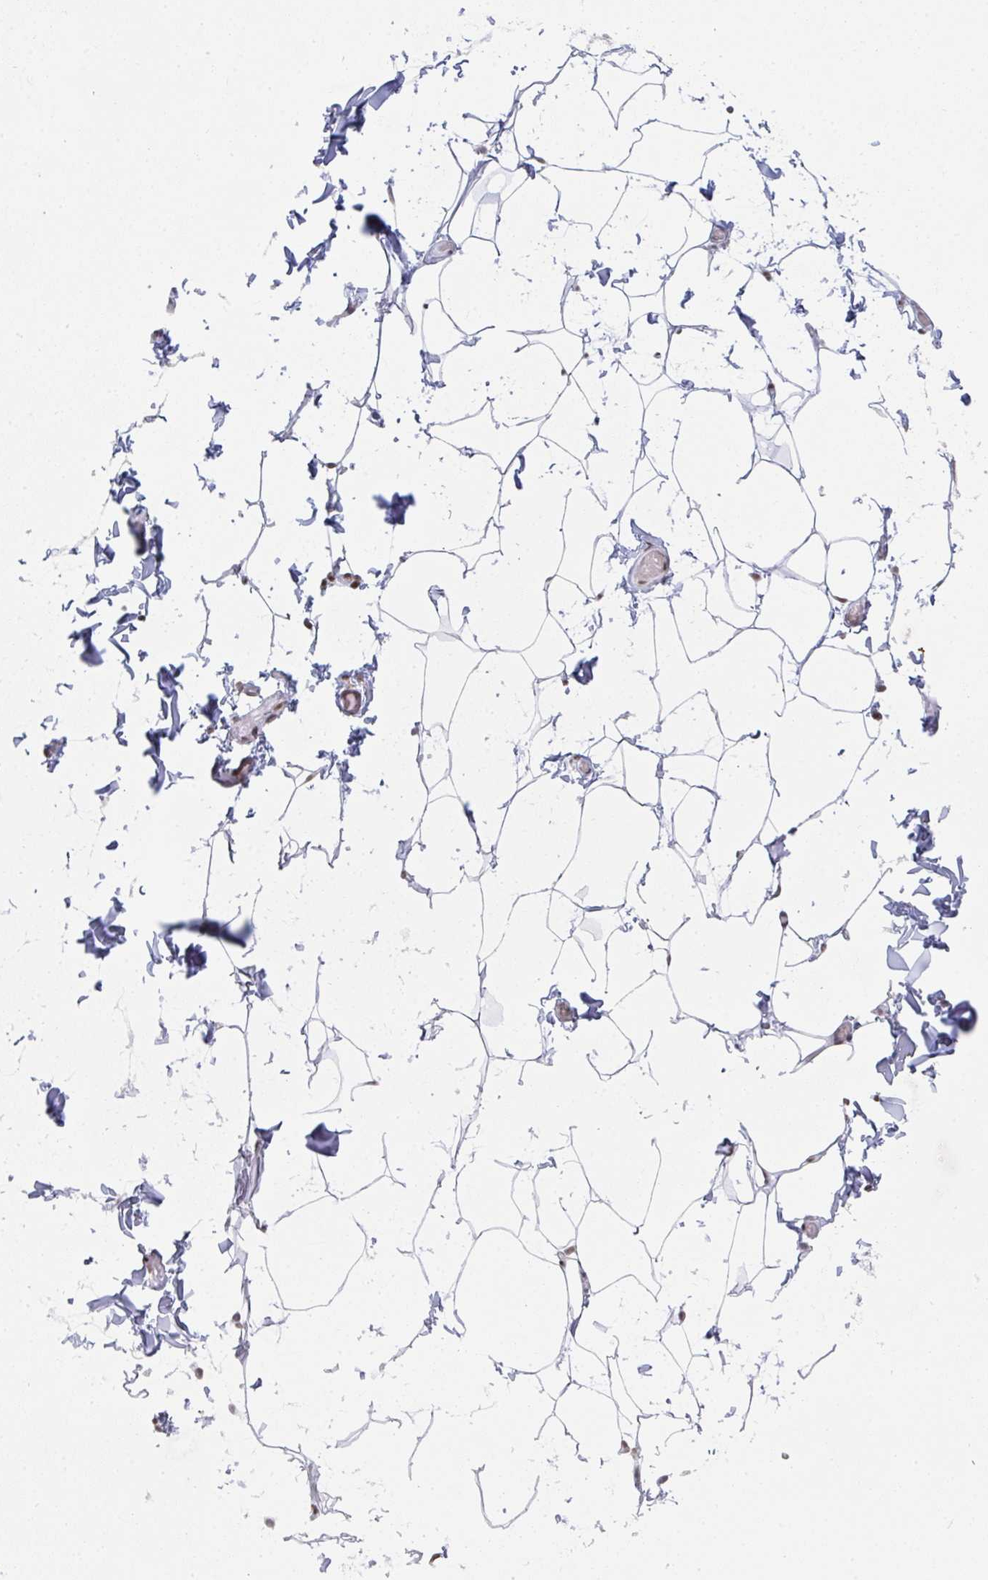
{"staining": {"intensity": "negative", "quantity": "none", "location": "none"}, "tissue": "adipose tissue", "cell_type": "Adipocytes", "image_type": "normal", "snomed": [{"axis": "morphology", "description": "Normal tissue, NOS"}, {"axis": "topography", "description": "Soft tissue"}, {"axis": "topography", "description": "Adipose tissue"}, {"axis": "topography", "description": "Vascular tissue"}, {"axis": "topography", "description": "Peripheral nerve tissue"}], "caption": "There is no significant positivity in adipocytes of adipose tissue. (DAB immunohistochemistry (IHC), high magnification).", "gene": "POU2AF2", "patient": {"sex": "male", "age": 29}}